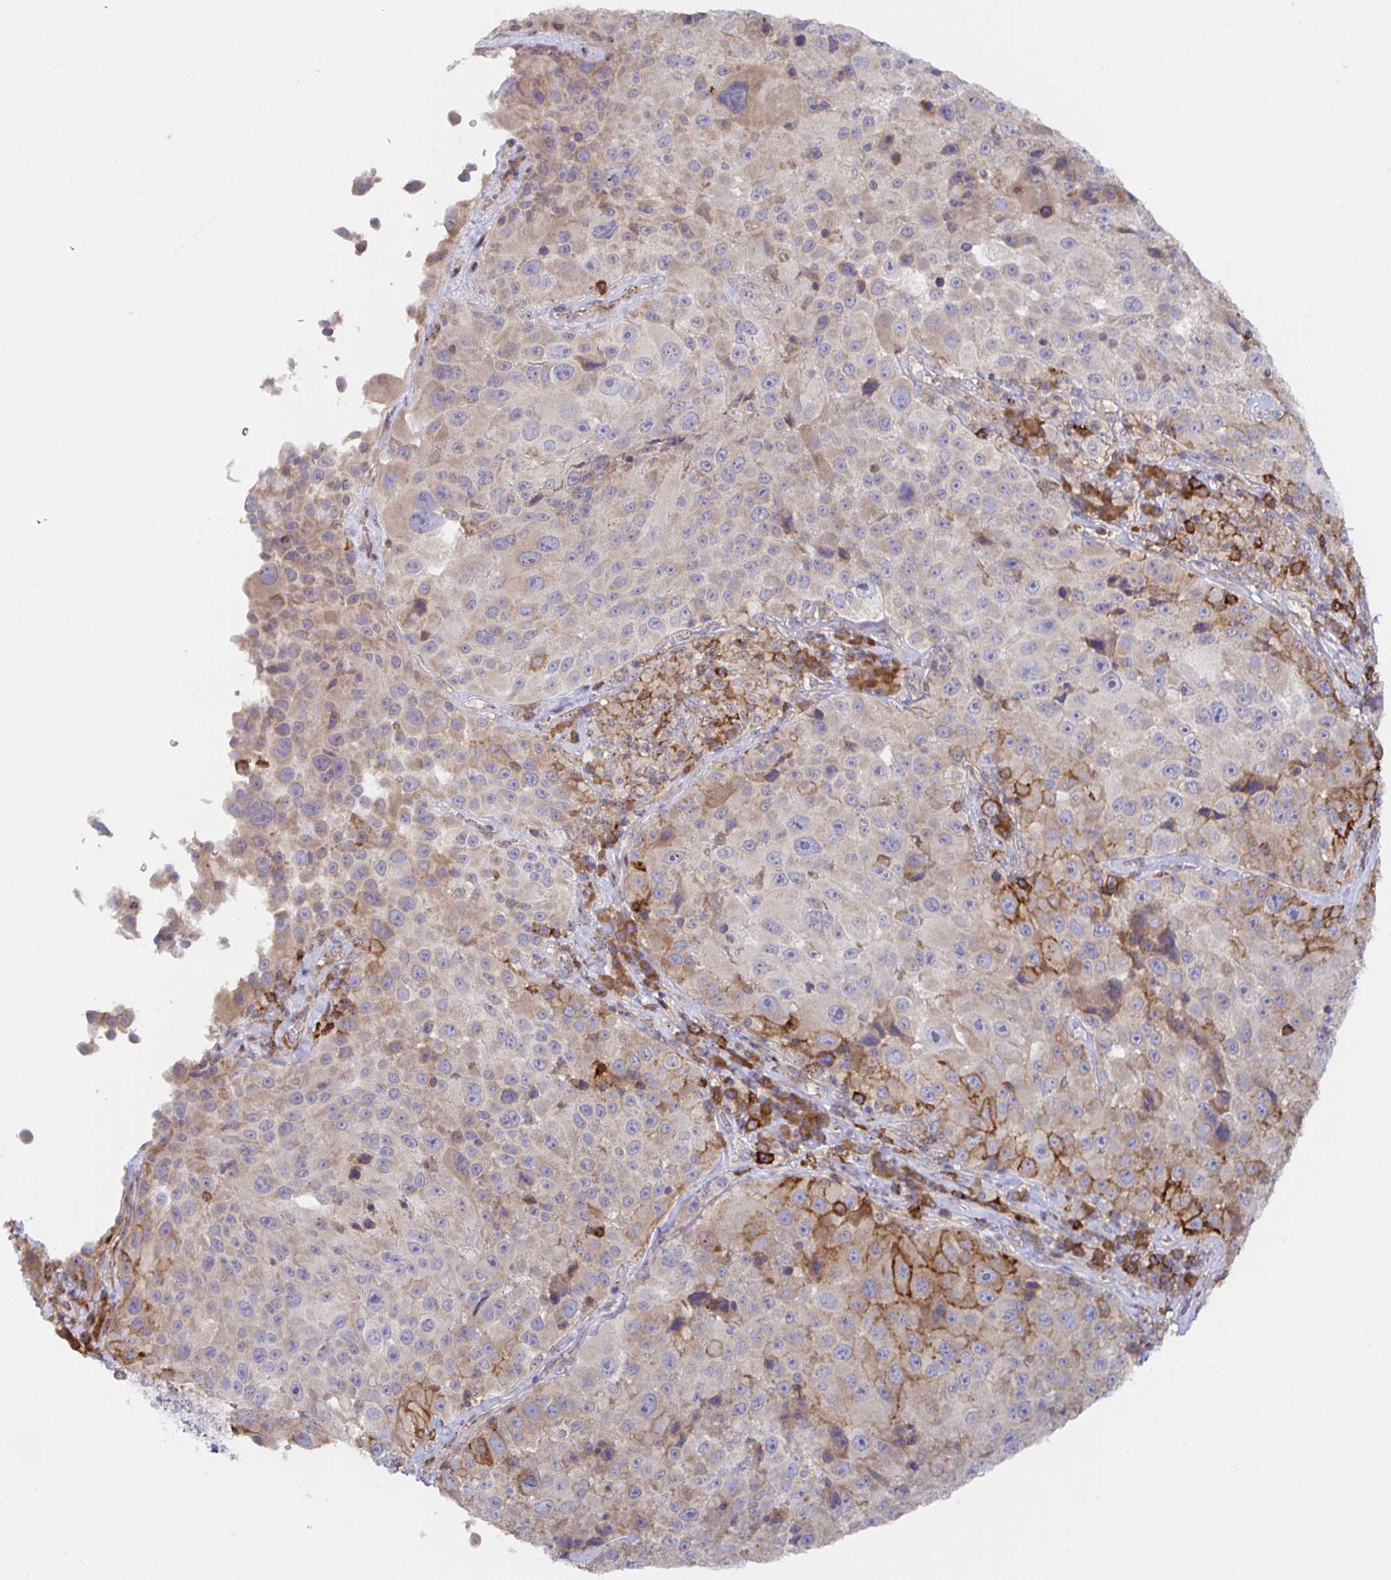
{"staining": {"intensity": "moderate", "quantity": "<25%", "location": "cytoplasmic/membranous"}, "tissue": "melanoma", "cell_type": "Tumor cells", "image_type": "cancer", "snomed": [{"axis": "morphology", "description": "Malignant melanoma, Metastatic site"}, {"axis": "topography", "description": "Lymph node"}], "caption": "IHC staining of melanoma, which shows low levels of moderate cytoplasmic/membranous staining in about <25% of tumor cells indicating moderate cytoplasmic/membranous protein positivity. The staining was performed using DAB (brown) for protein detection and nuclei were counterstained in hematoxylin (blue).", "gene": "BAD", "patient": {"sex": "male", "age": 62}}